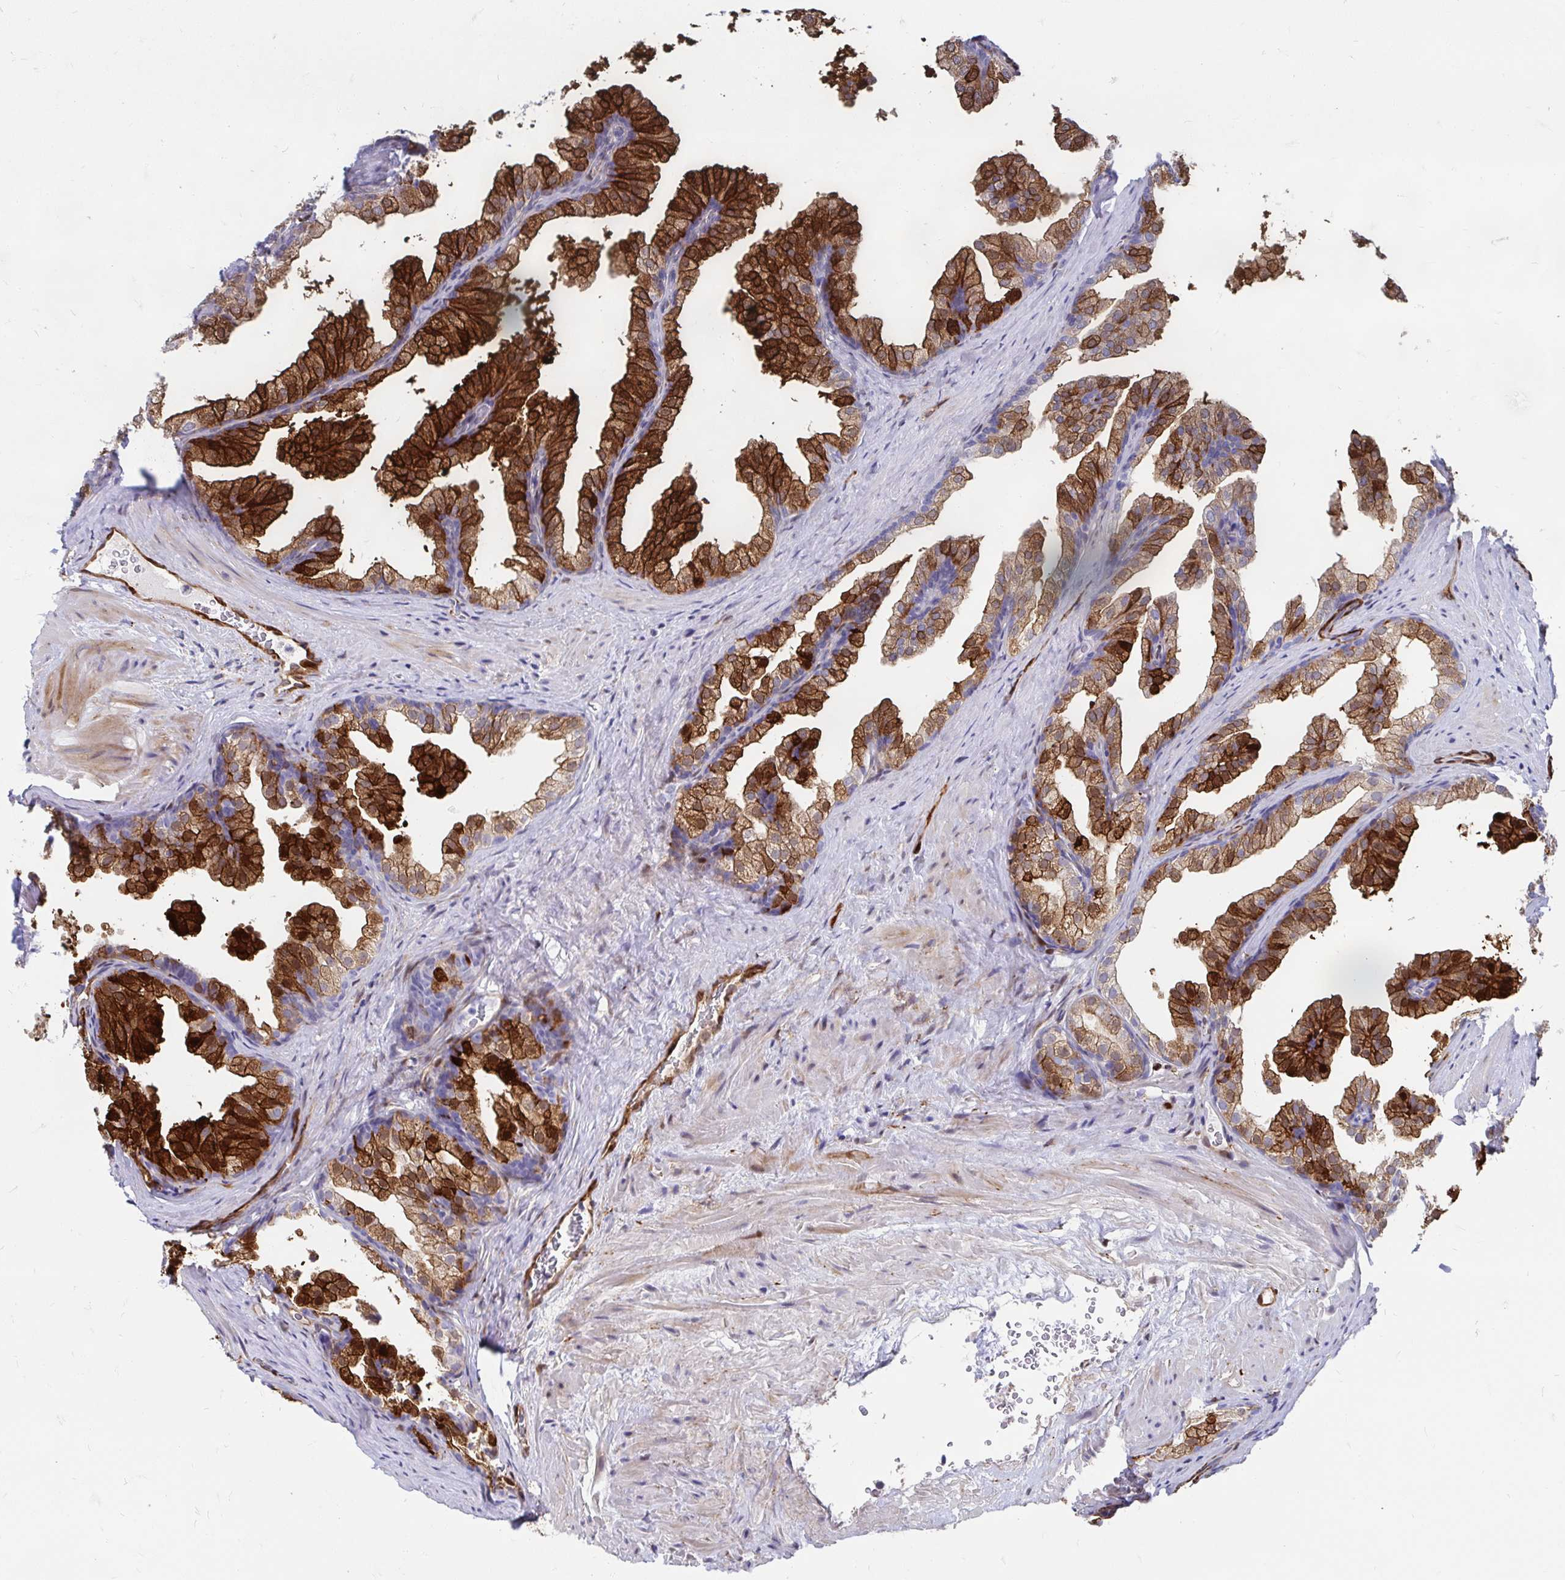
{"staining": {"intensity": "strong", "quantity": "25%-75%", "location": "cytoplasmic/membranous"}, "tissue": "prostate", "cell_type": "Glandular cells", "image_type": "normal", "snomed": [{"axis": "morphology", "description": "Normal tissue, NOS"}, {"axis": "topography", "description": "Prostate"}], "caption": "IHC of benign prostate displays high levels of strong cytoplasmic/membranous positivity in about 25%-75% of glandular cells. The staining is performed using DAB brown chromogen to label protein expression. The nuclei are counter-stained blue using hematoxylin.", "gene": "CDKL1", "patient": {"sex": "male", "age": 37}}